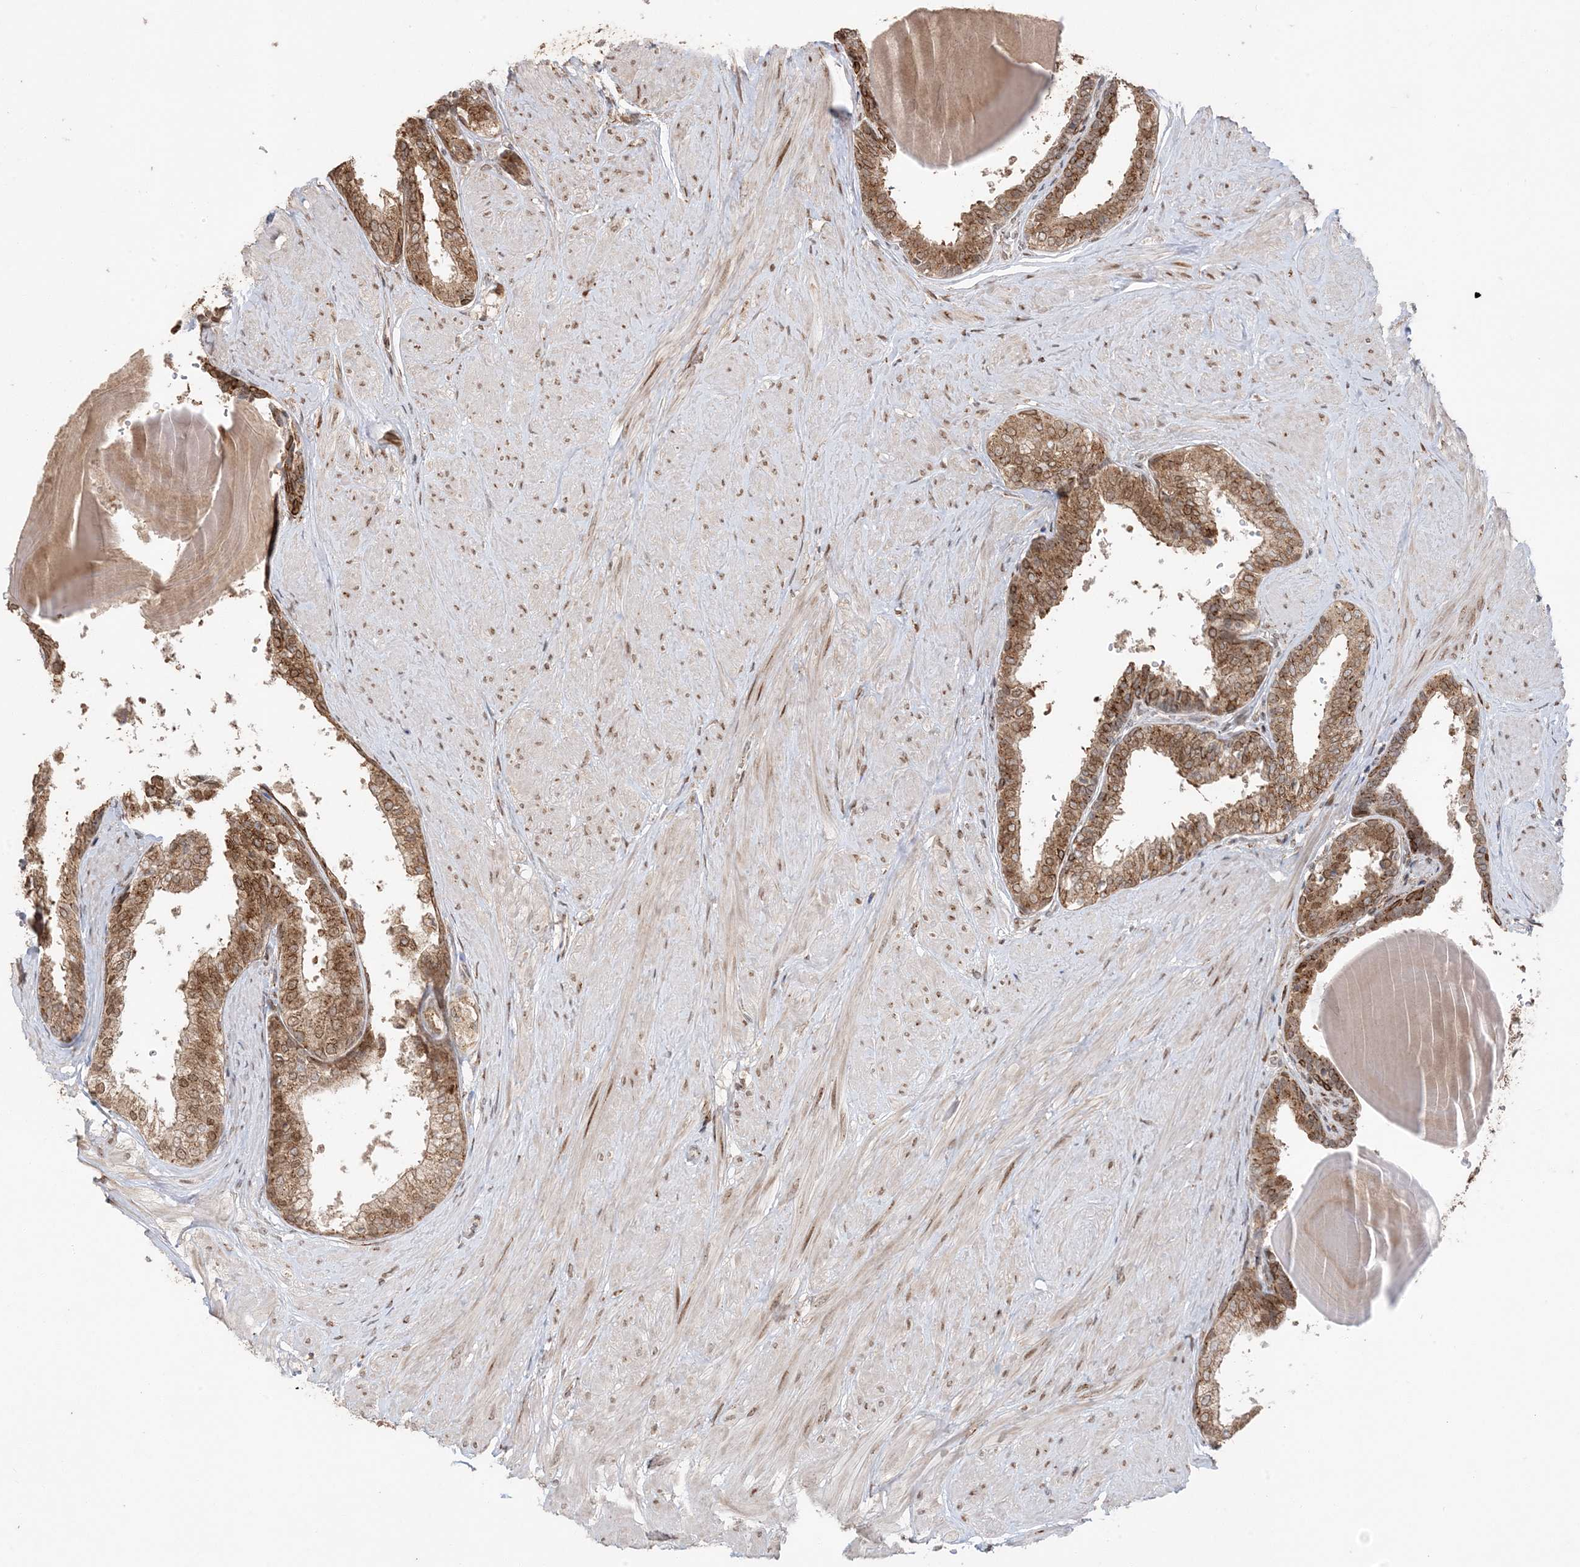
{"staining": {"intensity": "moderate", "quantity": ">75%", "location": "cytoplasmic/membranous,nuclear"}, "tissue": "prostate", "cell_type": "Glandular cells", "image_type": "normal", "snomed": [{"axis": "morphology", "description": "Normal tissue, NOS"}, {"axis": "topography", "description": "Prostate"}], "caption": "This is an image of IHC staining of unremarkable prostate, which shows moderate expression in the cytoplasmic/membranous,nuclear of glandular cells.", "gene": "RER1", "patient": {"sex": "male", "age": 48}}